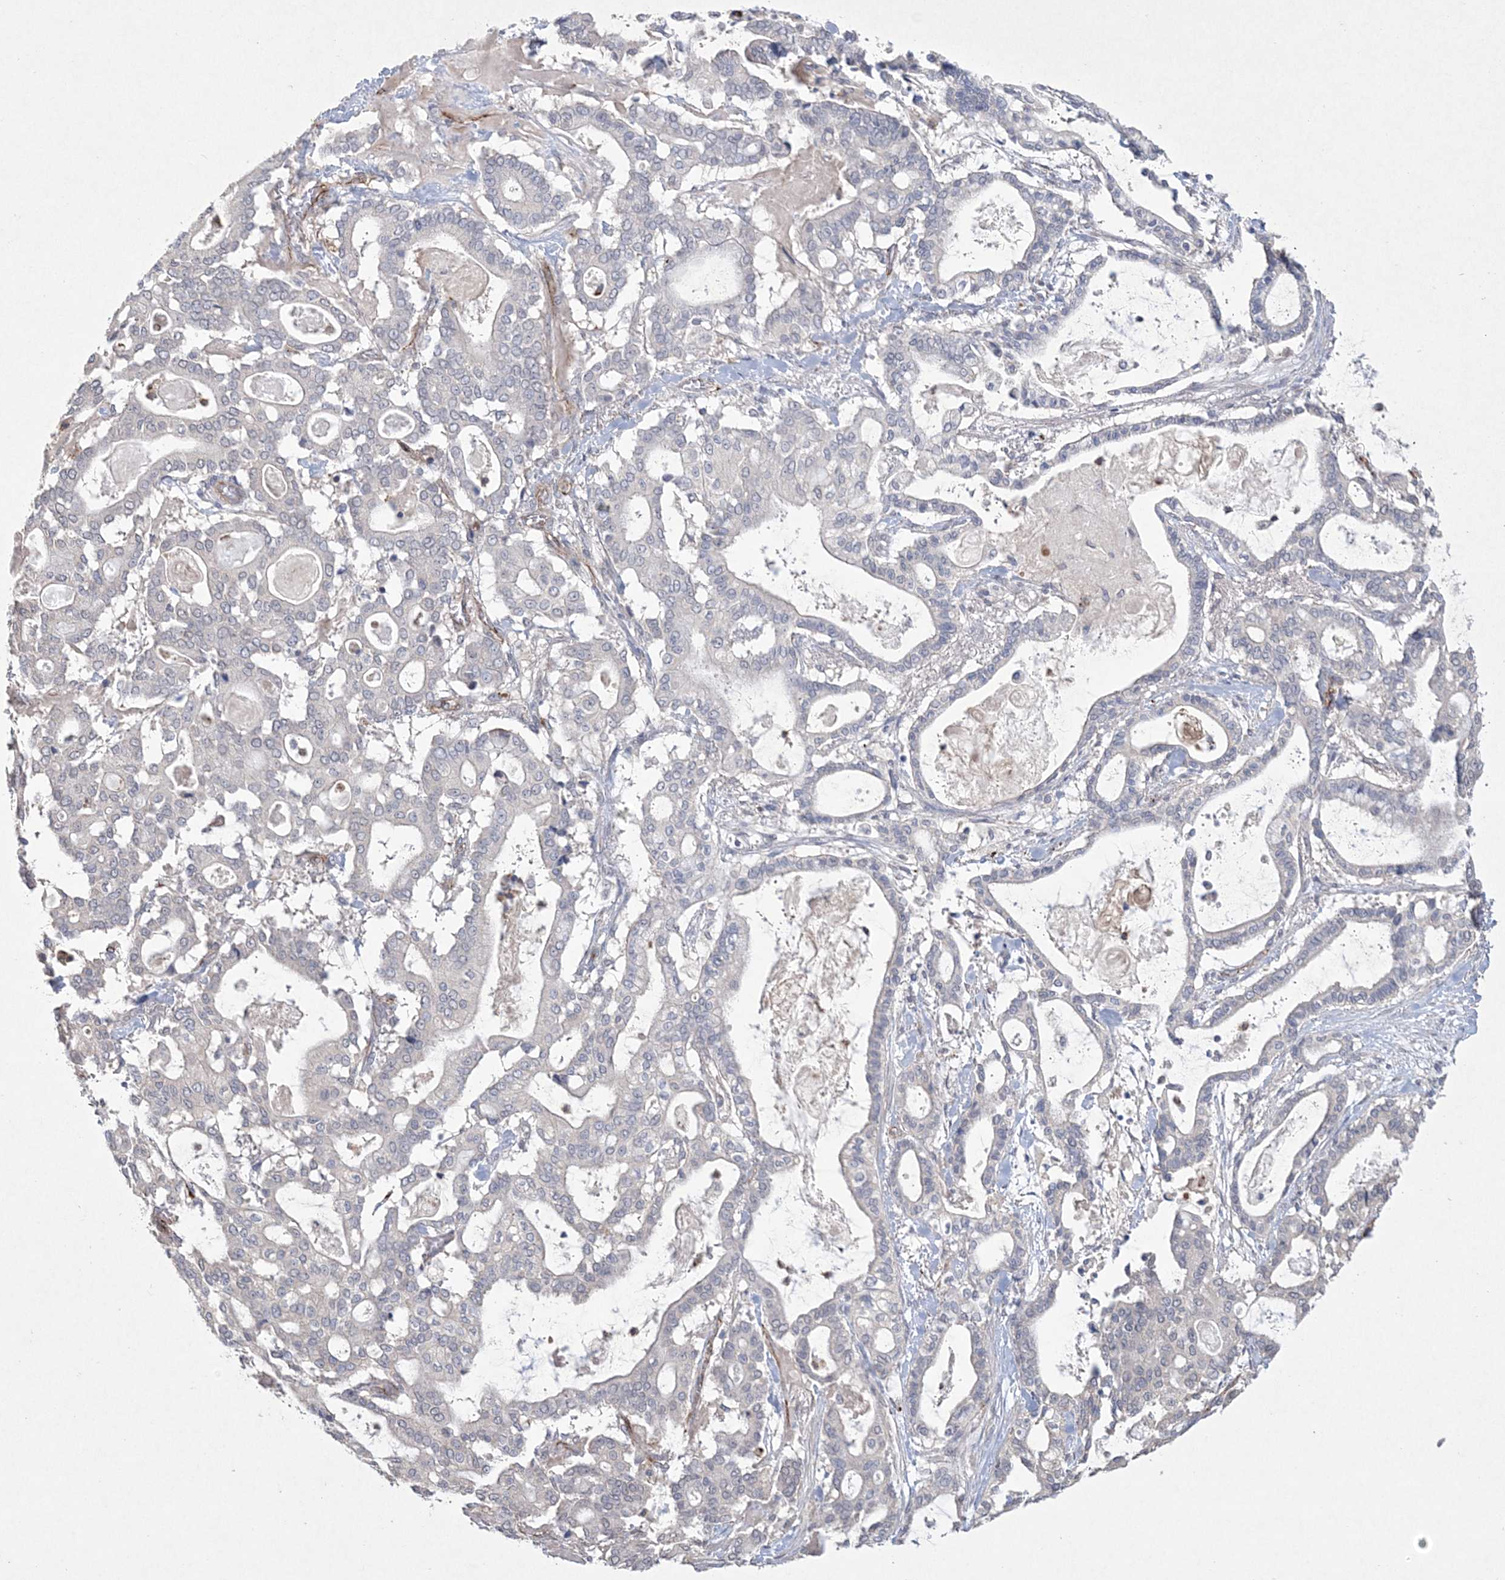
{"staining": {"intensity": "negative", "quantity": "none", "location": "none"}, "tissue": "pancreatic cancer", "cell_type": "Tumor cells", "image_type": "cancer", "snomed": [{"axis": "morphology", "description": "Adenocarcinoma, NOS"}, {"axis": "topography", "description": "Pancreas"}], "caption": "Immunohistochemistry histopathology image of neoplastic tissue: human adenocarcinoma (pancreatic) stained with DAB displays no significant protein positivity in tumor cells.", "gene": "DPCD", "patient": {"sex": "male", "age": 63}}